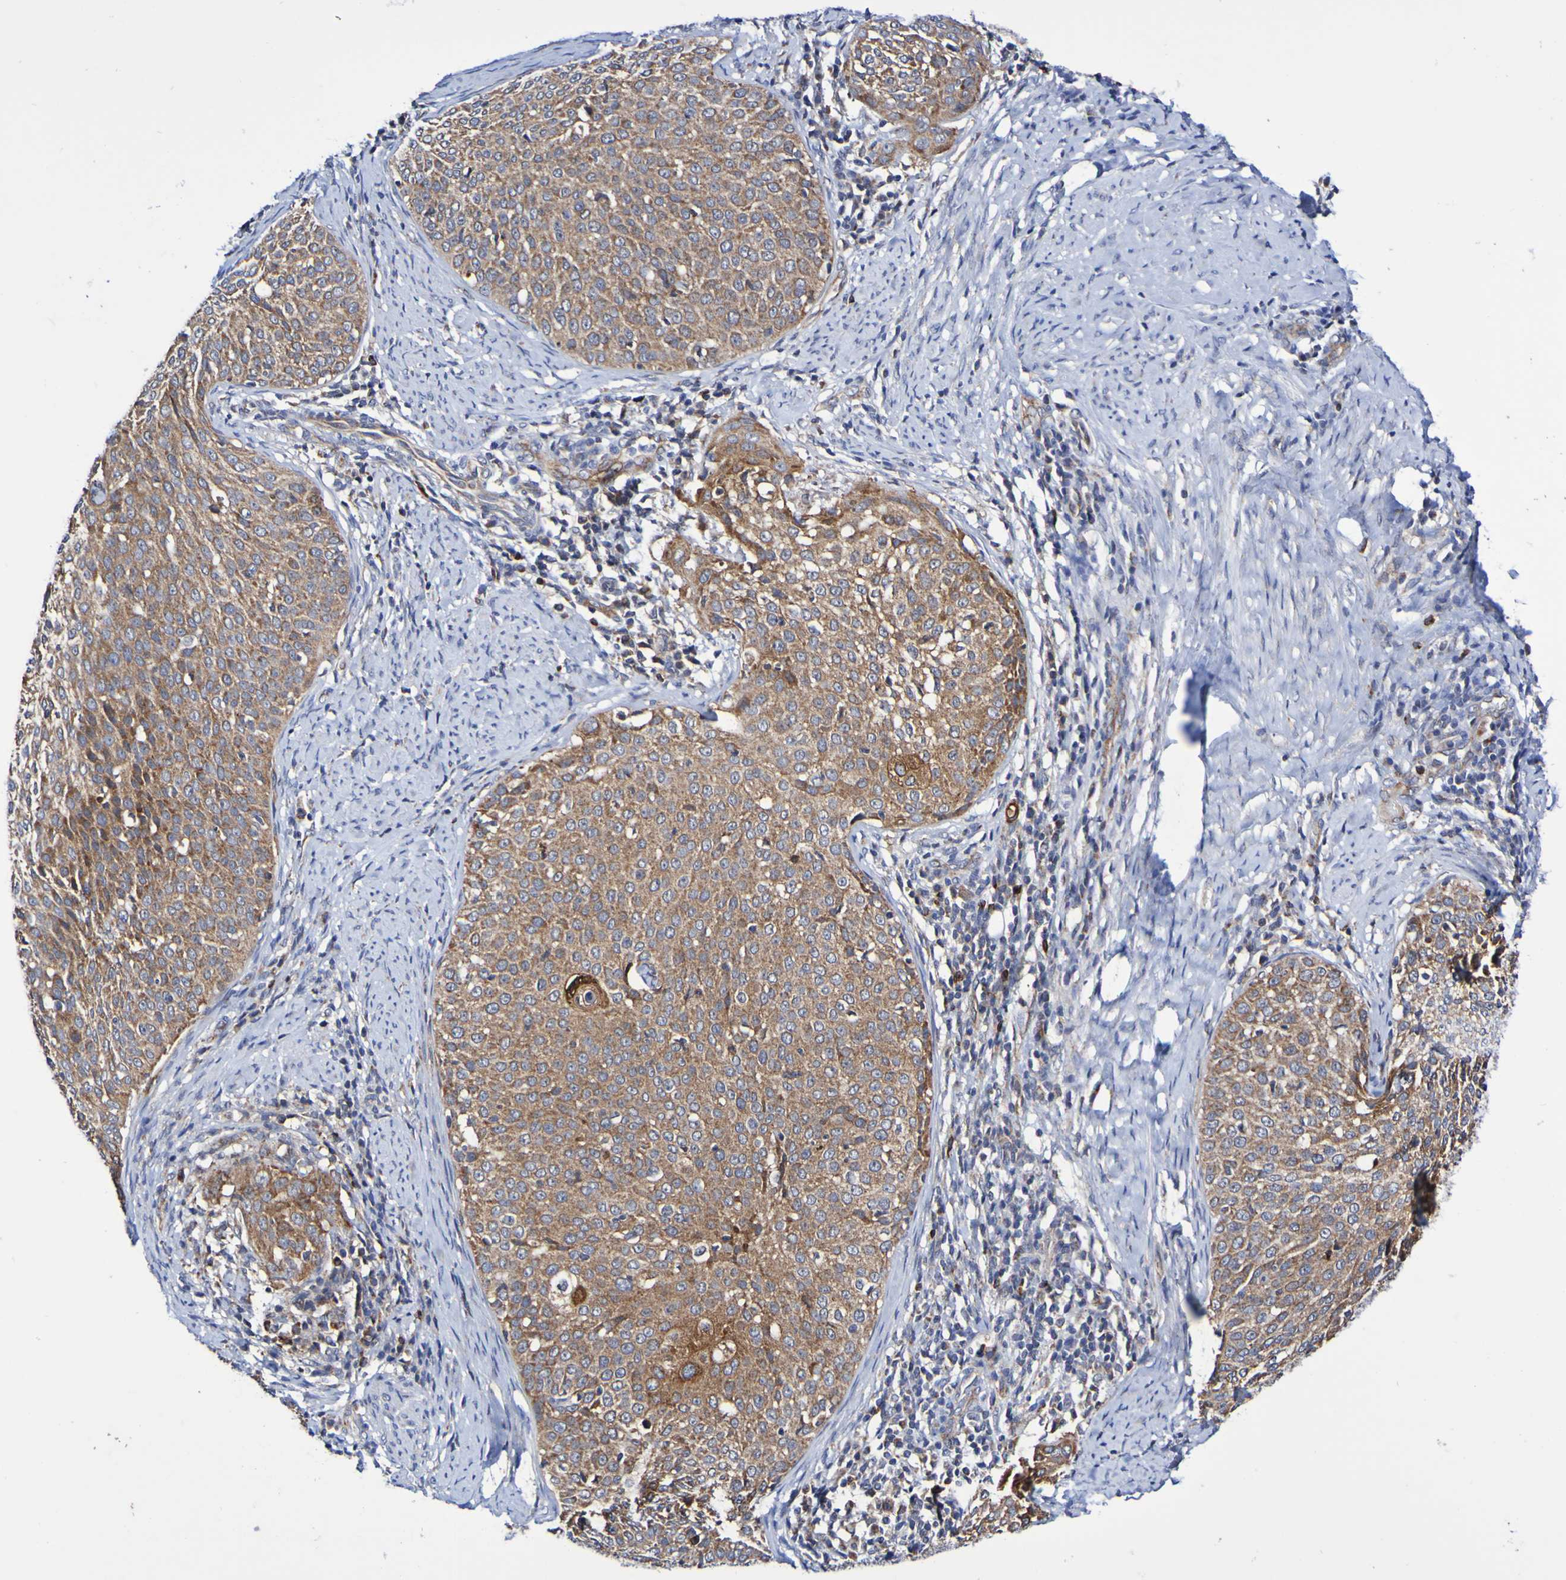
{"staining": {"intensity": "moderate", "quantity": ">75%", "location": "cytoplasmic/membranous"}, "tissue": "cervical cancer", "cell_type": "Tumor cells", "image_type": "cancer", "snomed": [{"axis": "morphology", "description": "Squamous cell carcinoma, NOS"}, {"axis": "topography", "description": "Cervix"}], "caption": "Immunohistochemistry (IHC) photomicrograph of human cervical squamous cell carcinoma stained for a protein (brown), which demonstrates medium levels of moderate cytoplasmic/membranous expression in approximately >75% of tumor cells.", "gene": "GJB1", "patient": {"sex": "female", "age": 51}}